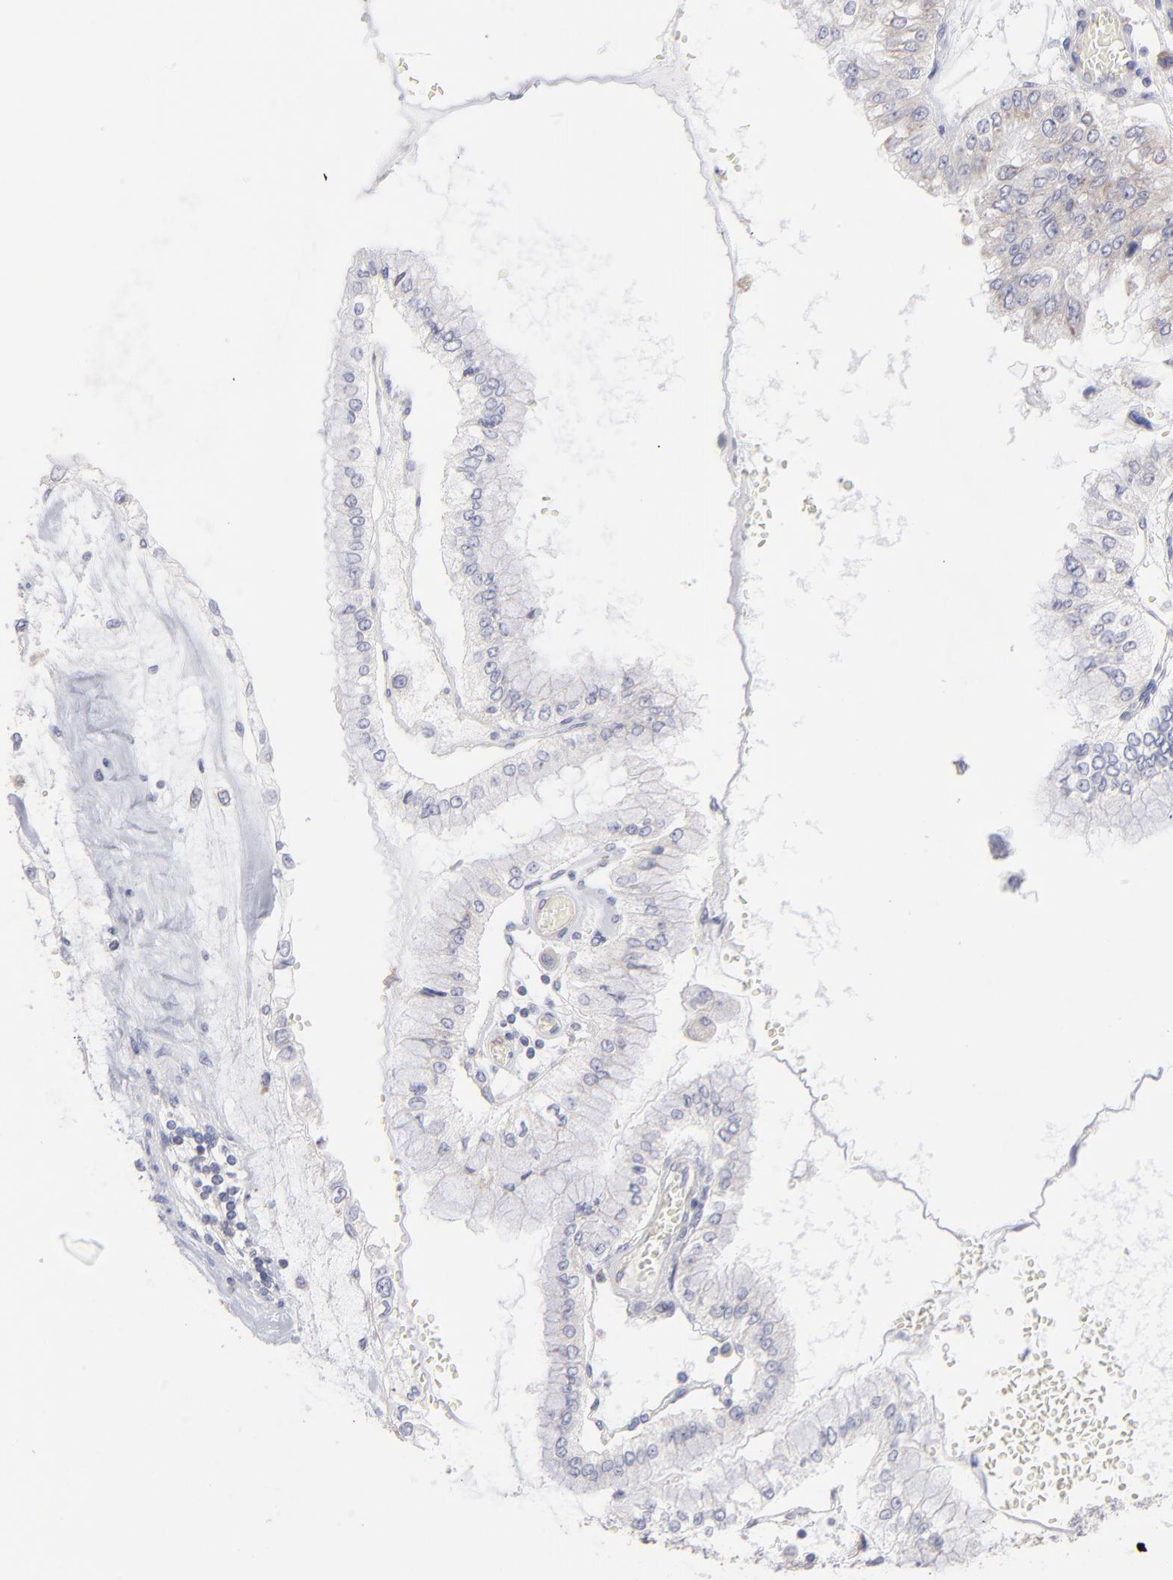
{"staining": {"intensity": "negative", "quantity": "none", "location": "none"}, "tissue": "liver cancer", "cell_type": "Tumor cells", "image_type": "cancer", "snomed": [{"axis": "morphology", "description": "Cholangiocarcinoma"}, {"axis": "topography", "description": "Liver"}], "caption": "A histopathology image of human liver cancer is negative for staining in tumor cells.", "gene": "RPLP0", "patient": {"sex": "female", "age": 79}}